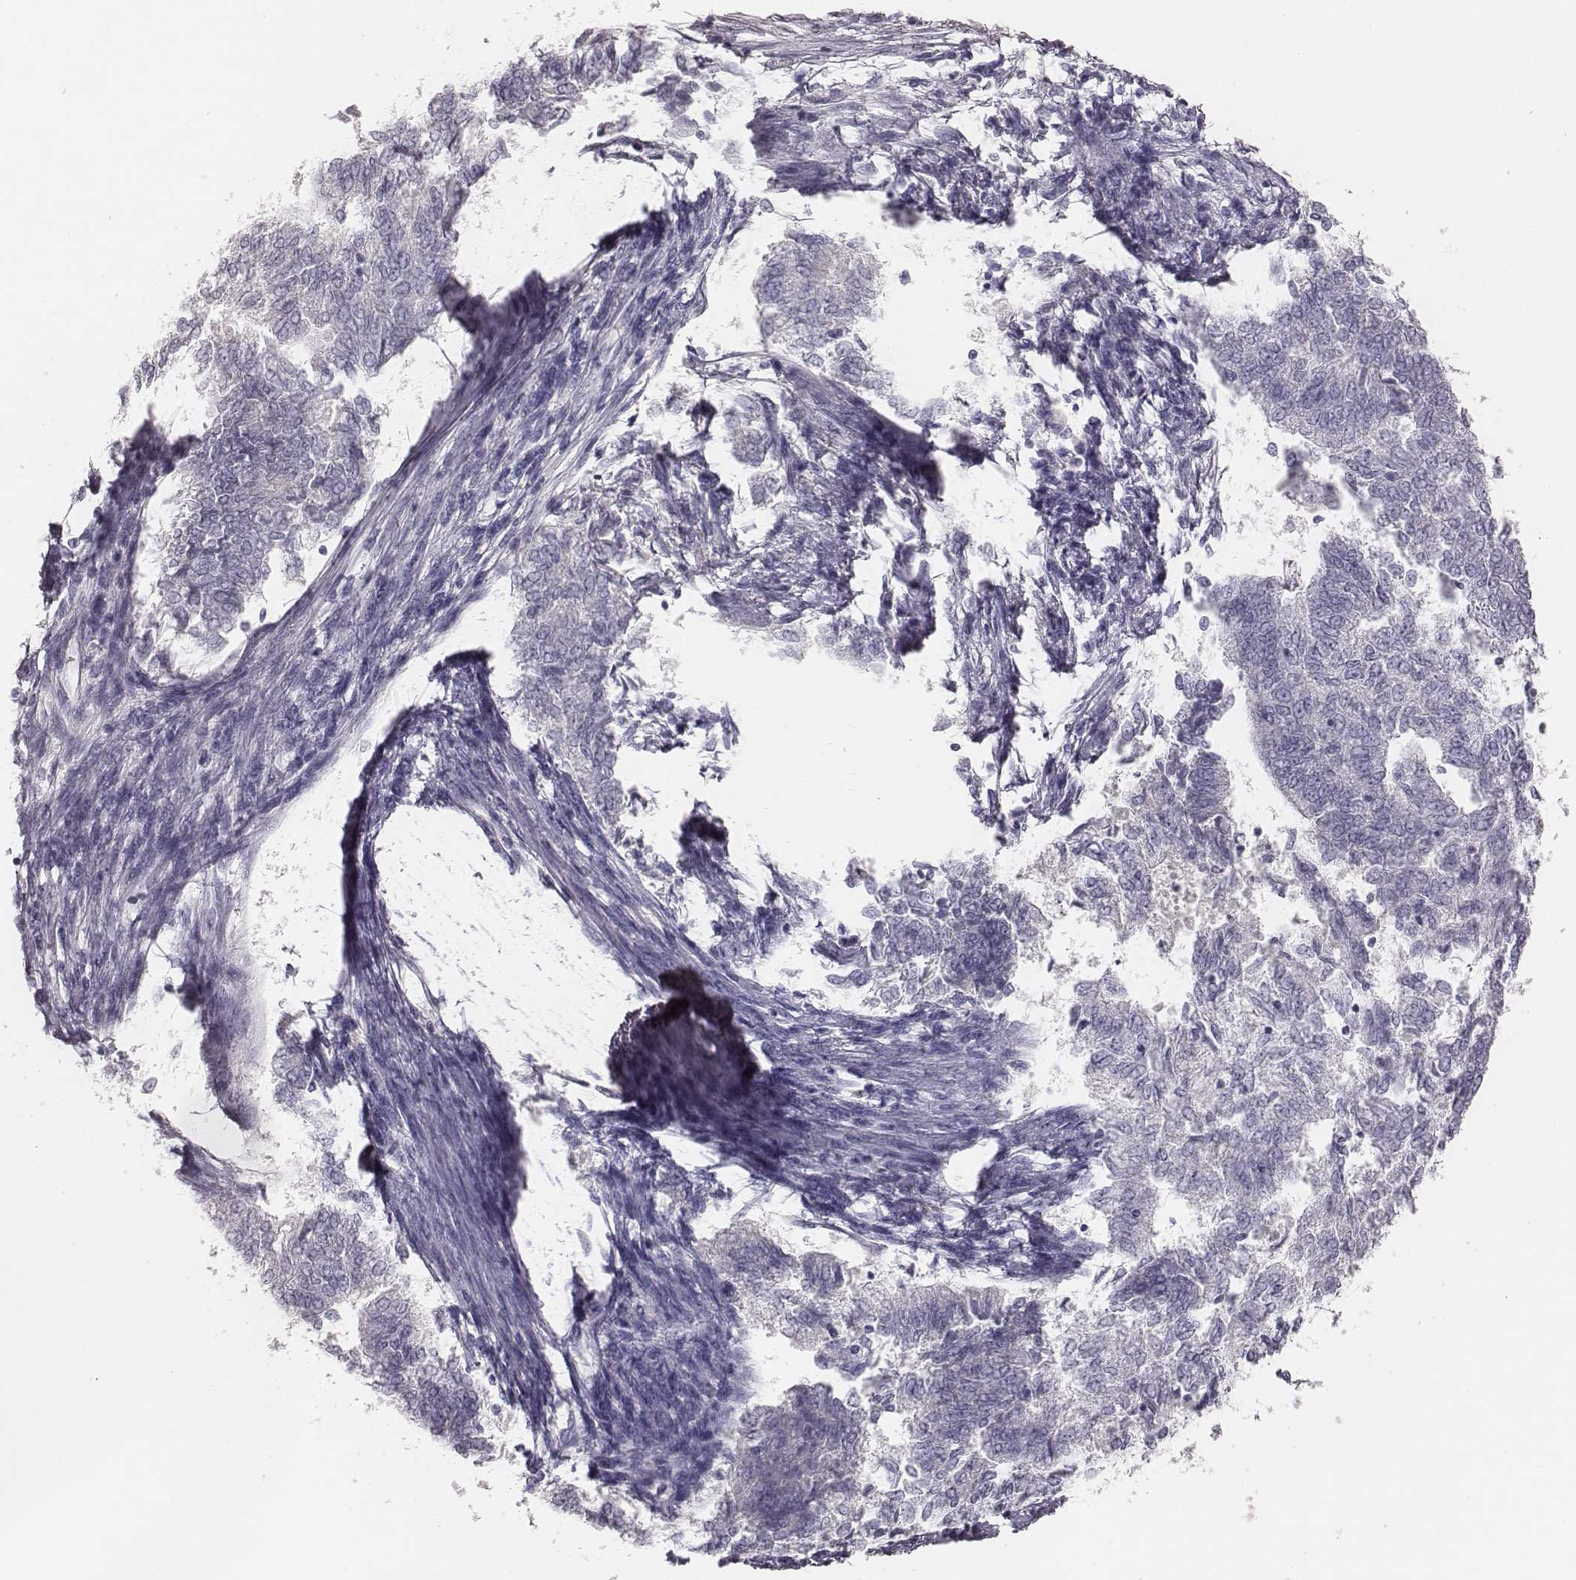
{"staining": {"intensity": "negative", "quantity": "none", "location": "none"}, "tissue": "endometrial cancer", "cell_type": "Tumor cells", "image_type": "cancer", "snomed": [{"axis": "morphology", "description": "Adenocarcinoma, NOS"}, {"axis": "topography", "description": "Endometrium"}], "caption": "Tumor cells are negative for protein expression in human endometrial adenocarcinoma.", "gene": "MYH6", "patient": {"sex": "female", "age": 65}}